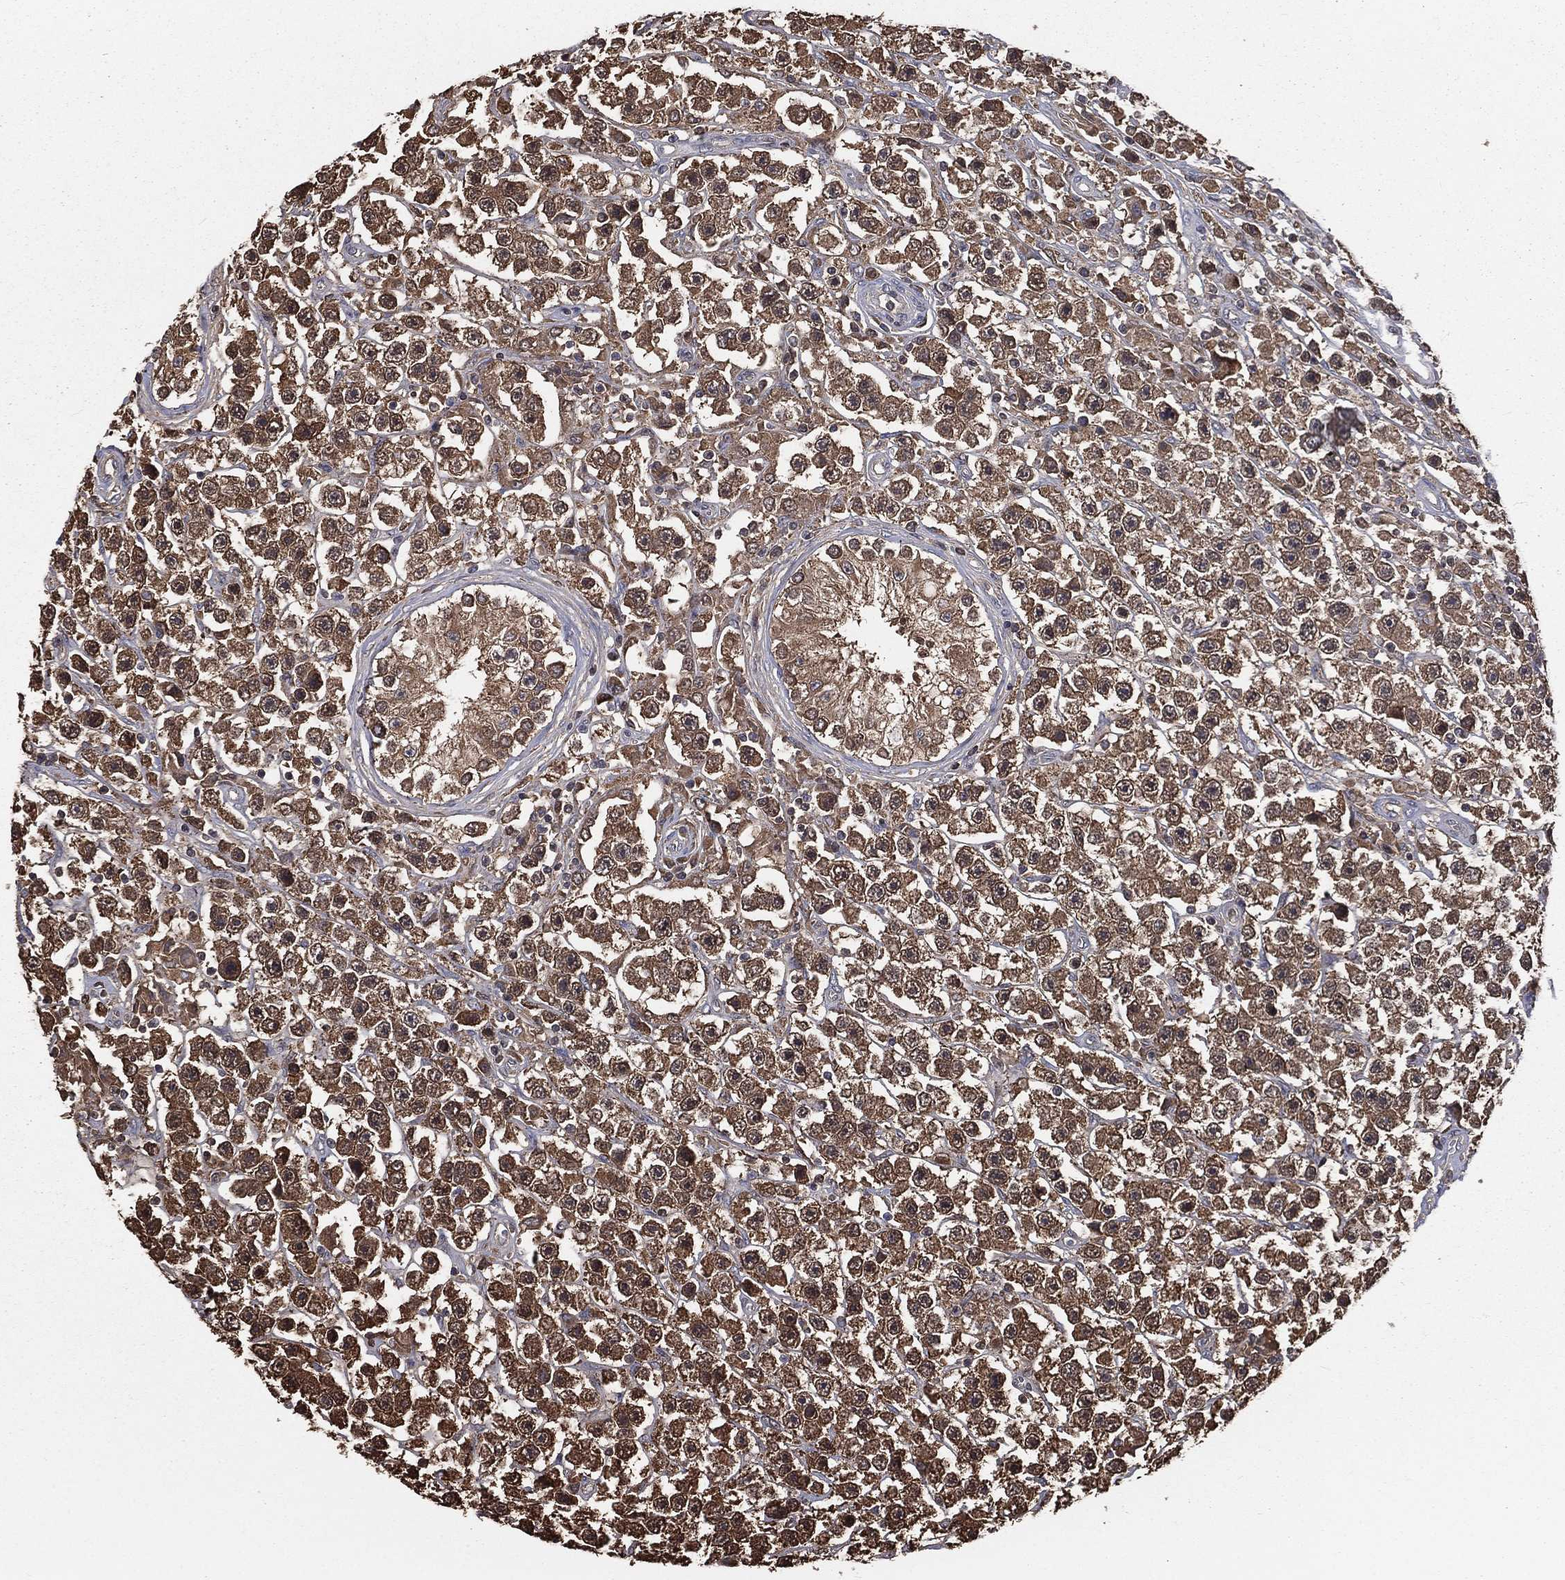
{"staining": {"intensity": "moderate", "quantity": ">75%", "location": "cytoplasmic/membranous"}, "tissue": "testis cancer", "cell_type": "Tumor cells", "image_type": "cancer", "snomed": [{"axis": "morphology", "description": "Seminoma, NOS"}, {"axis": "topography", "description": "Testis"}], "caption": "Testis cancer (seminoma) was stained to show a protein in brown. There is medium levels of moderate cytoplasmic/membranous positivity in about >75% of tumor cells.", "gene": "TBC1D2", "patient": {"sex": "male", "age": 45}}